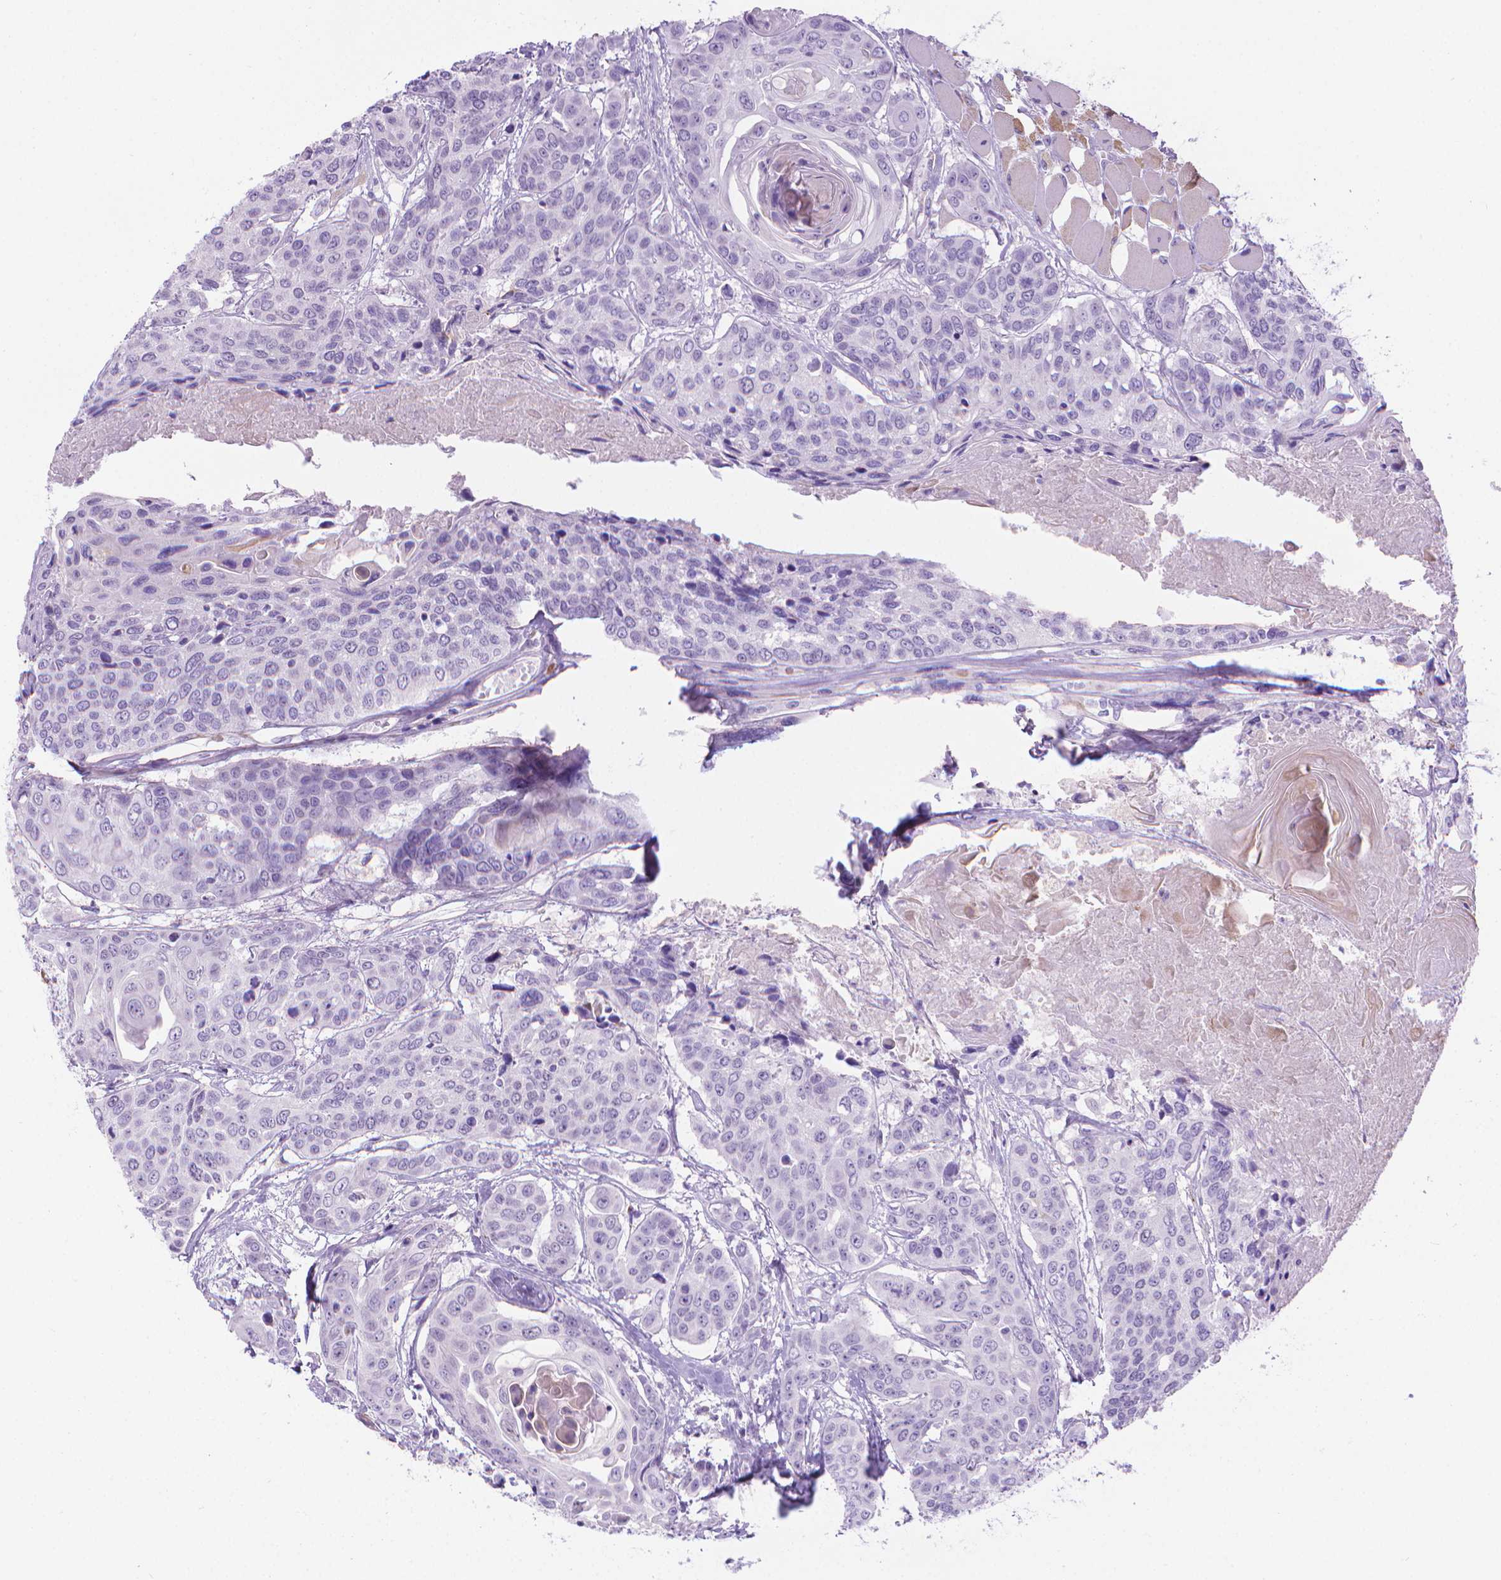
{"staining": {"intensity": "negative", "quantity": "none", "location": "none"}, "tissue": "head and neck cancer", "cell_type": "Tumor cells", "image_type": "cancer", "snomed": [{"axis": "morphology", "description": "Squamous cell carcinoma, NOS"}, {"axis": "topography", "description": "Oral tissue"}, {"axis": "topography", "description": "Head-Neck"}], "caption": "High magnification brightfield microscopy of head and neck cancer stained with DAB (brown) and counterstained with hematoxylin (blue): tumor cells show no significant expression. (DAB immunohistochemistry with hematoxylin counter stain).", "gene": "SPAG6", "patient": {"sex": "male", "age": 56}}